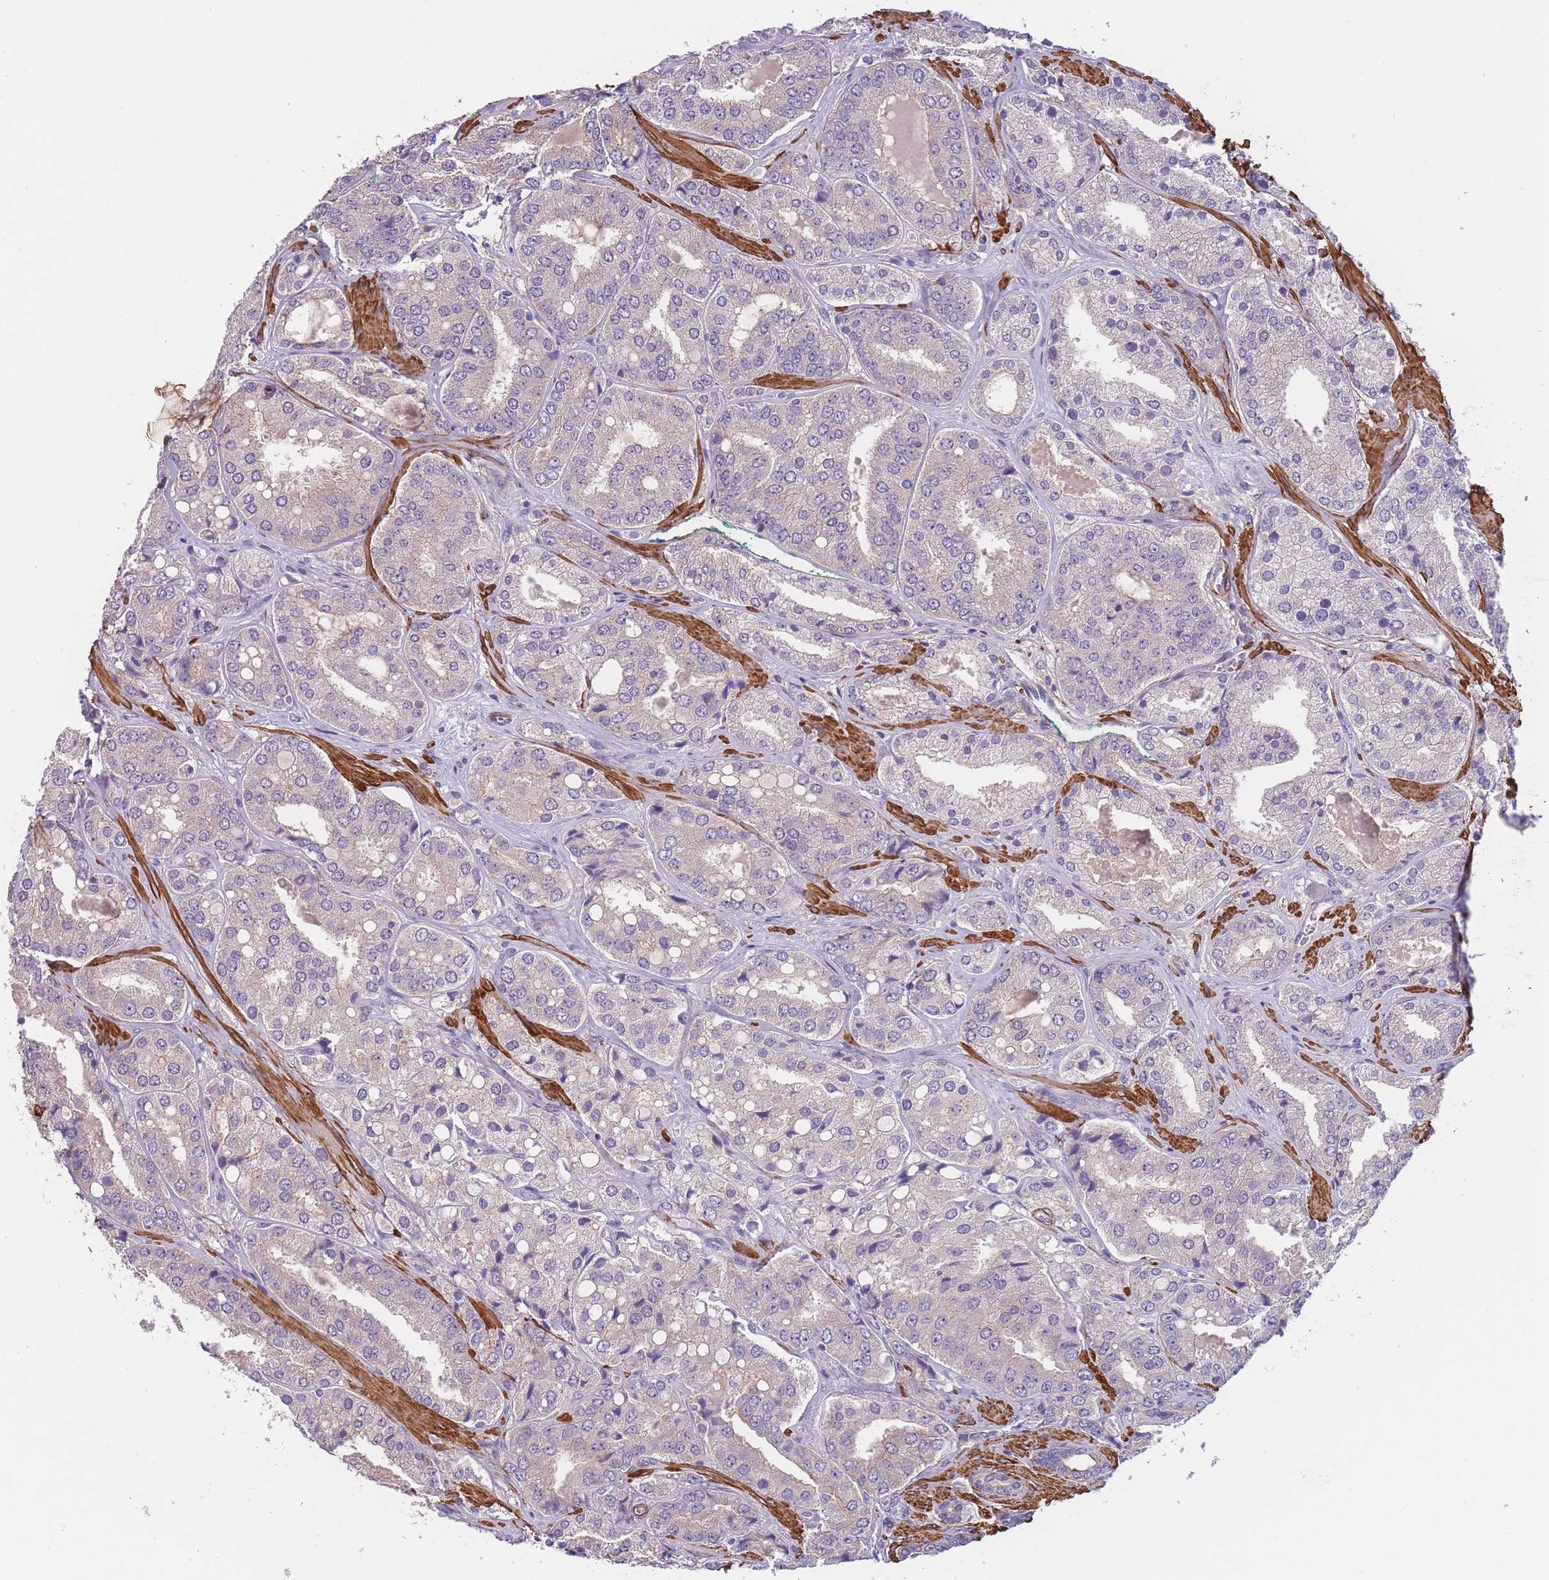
{"staining": {"intensity": "negative", "quantity": "none", "location": "none"}, "tissue": "prostate cancer", "cell_type": "Tumor cells", "image_type": "cancer", "snomed": [{"axis": "morphology", "description": "Adenocarcinoma, High grade"}, {"axis": "topography", "description": "Prostate"}], "caption": "IHC photomicrograph of neoplastic tissue: human high-grade adenocarcinoma (prostate) stained with DAB (3,3'-diaminobenzidine) demonstrates no significant protein positivity in tumor cells. (DAB (3,3'-diaminobenzidine) immunohistochemistry (IHC), high magnification).", "gene": "FAM124A", "patient": {"sex": "male", "age": 63}}